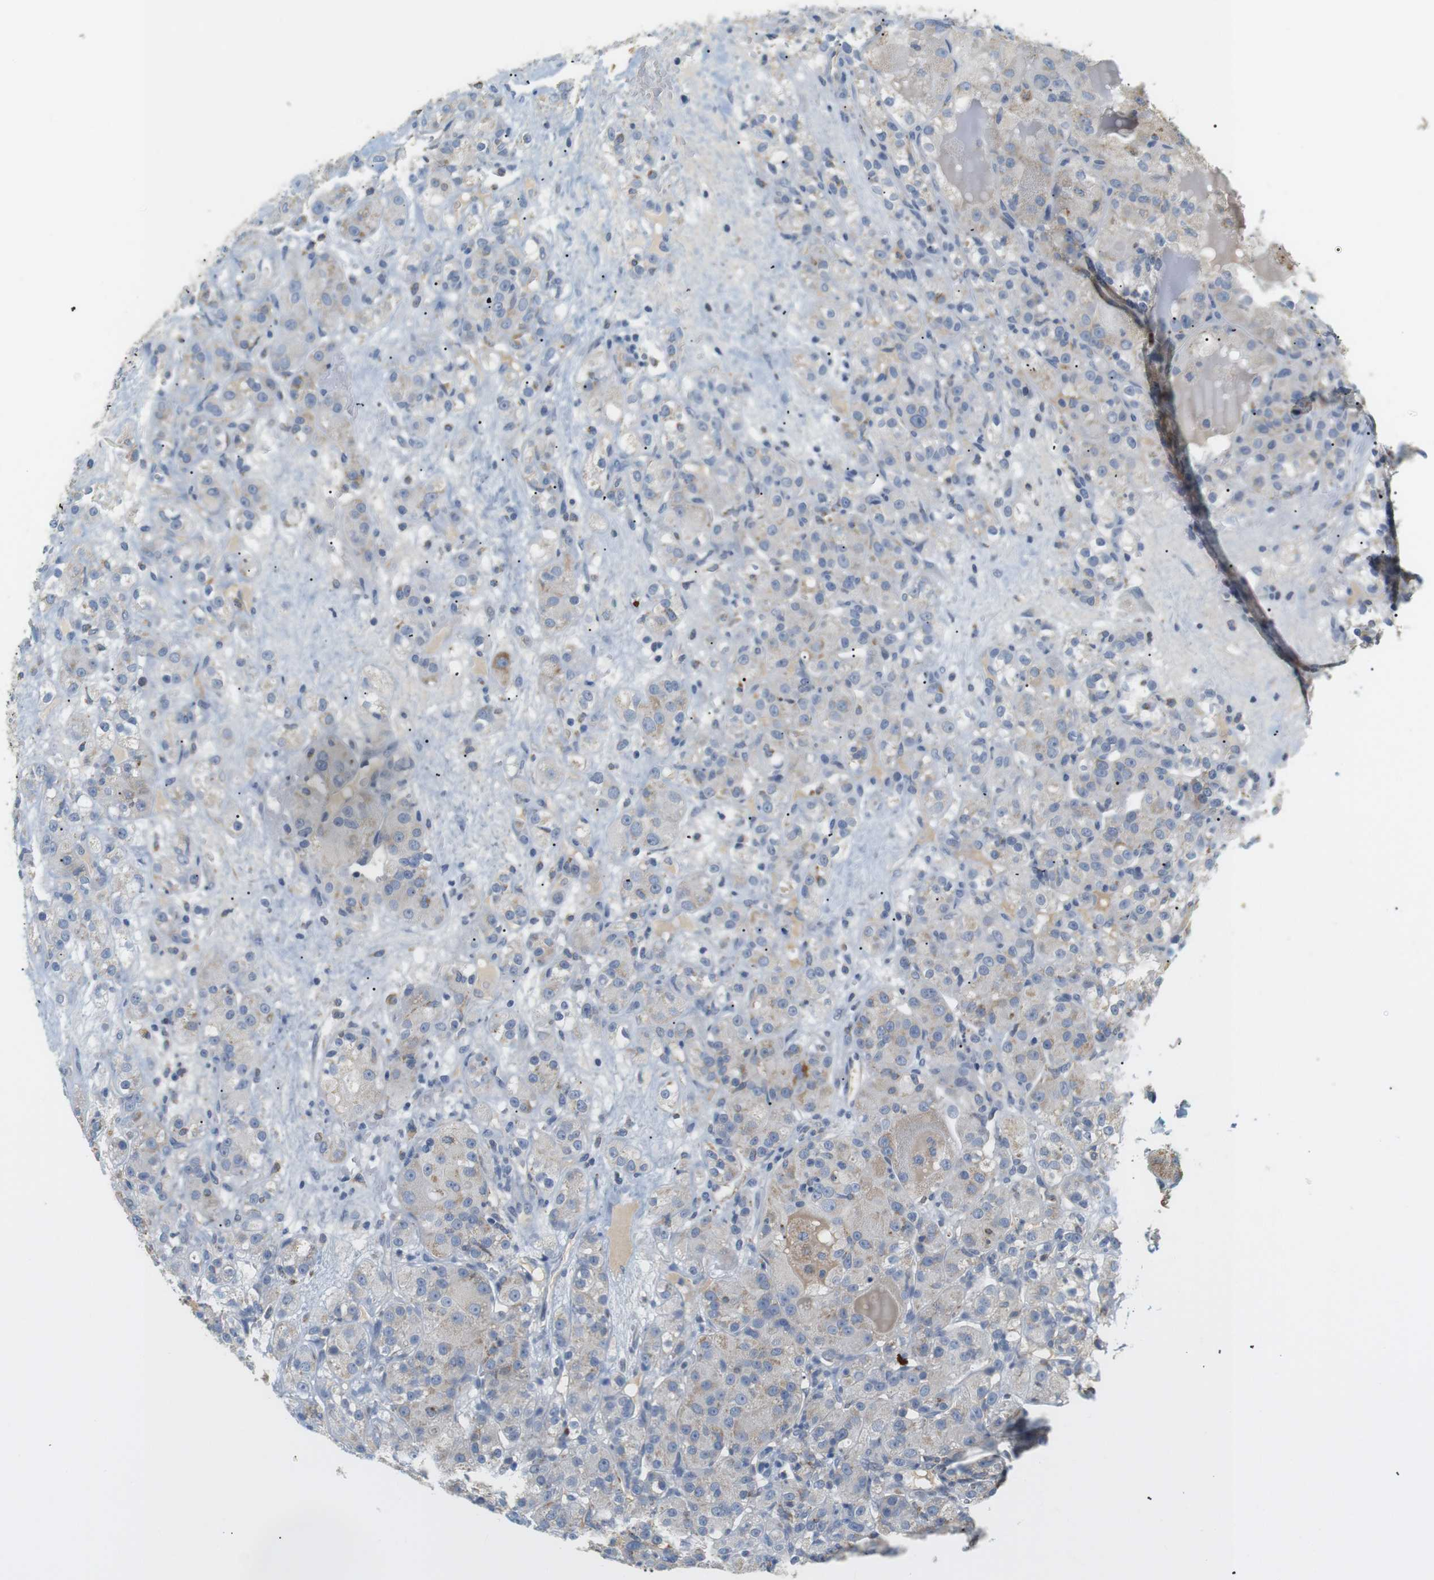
{"staining": {"intensity": "weak", "quantity": "25%-75%", "location": "cytoplasmic/membranous"}, "tissue": "renal cancer", "cell_type": "Tumor cells", "image_type": "cancer", "snomed": [{"axis": "morphology", "description": "Normal tissue, NOS"}, {"axis": "morphology", "description": "Adenocarcinoma, NOS"}, {"axis": "topography", "description": "Kidney"}], "caption": "A brown stain highlights weak cytoplasmic/membranous positivity of a protein in human renal cancer (adenocarcinoma) tumor cells.", "gene": "CD300E", "patient": {"sex": "male", "age": 61}}